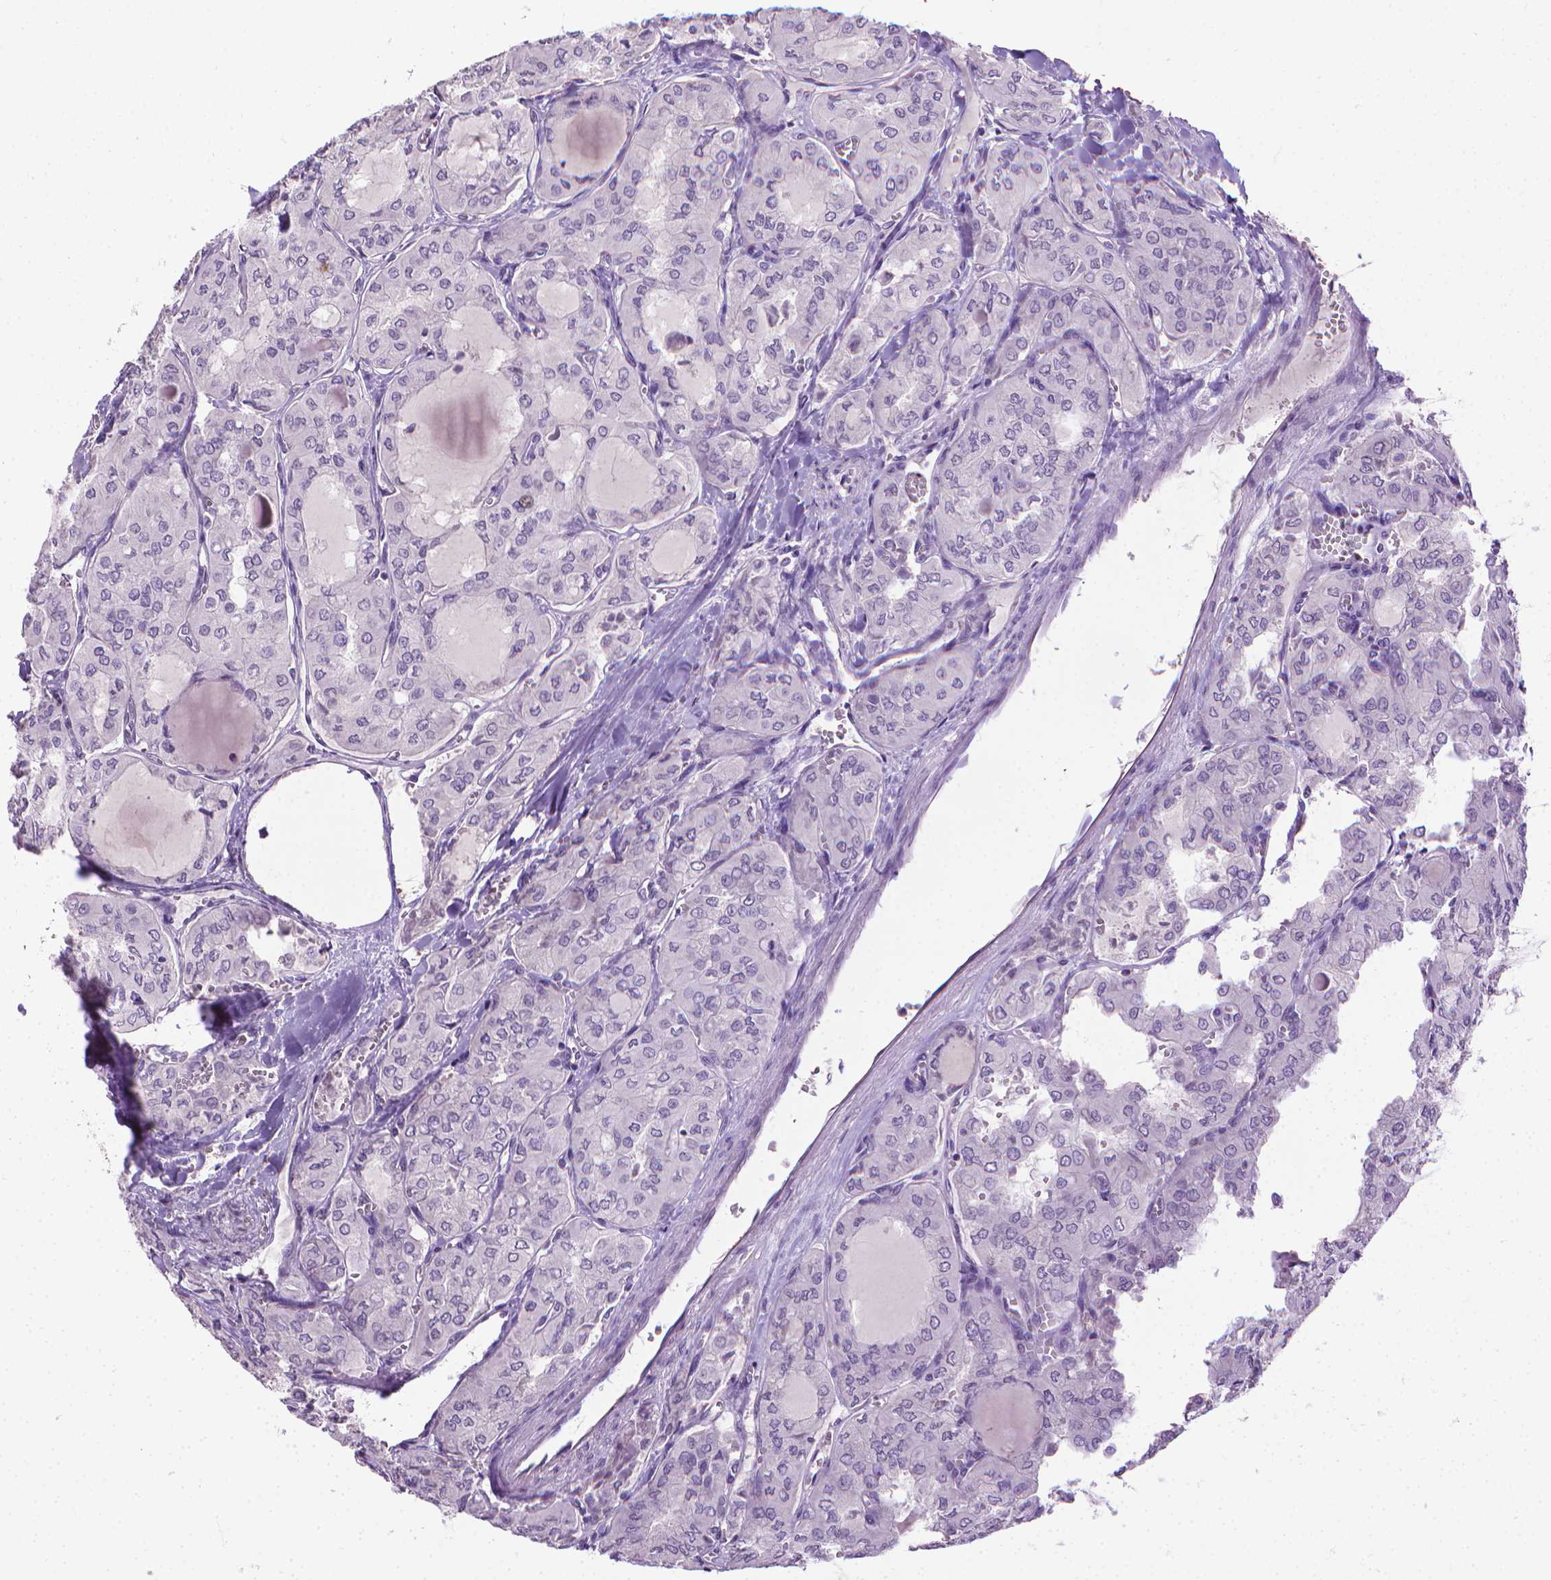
{"staining": {"intensity": "negative", "quantity": "none", "location": "none"}, "tissue": "thyroid cancer", "cell_type": "Tumor cells", "image_type": "cancer", "snomed": [{"axis": "morphology", "description": "Papillary adenocarcinoma, NOS"}, {"axis": "topography", "description": "Thyroid gland"}], "caption": "The histopathology image demonstrates no significant staining in tumor cells of thyroid cancer (papillary adenocarcinoma).", "gene": "CDKN2D", "patient": {"sex": "male", "age": 20}}